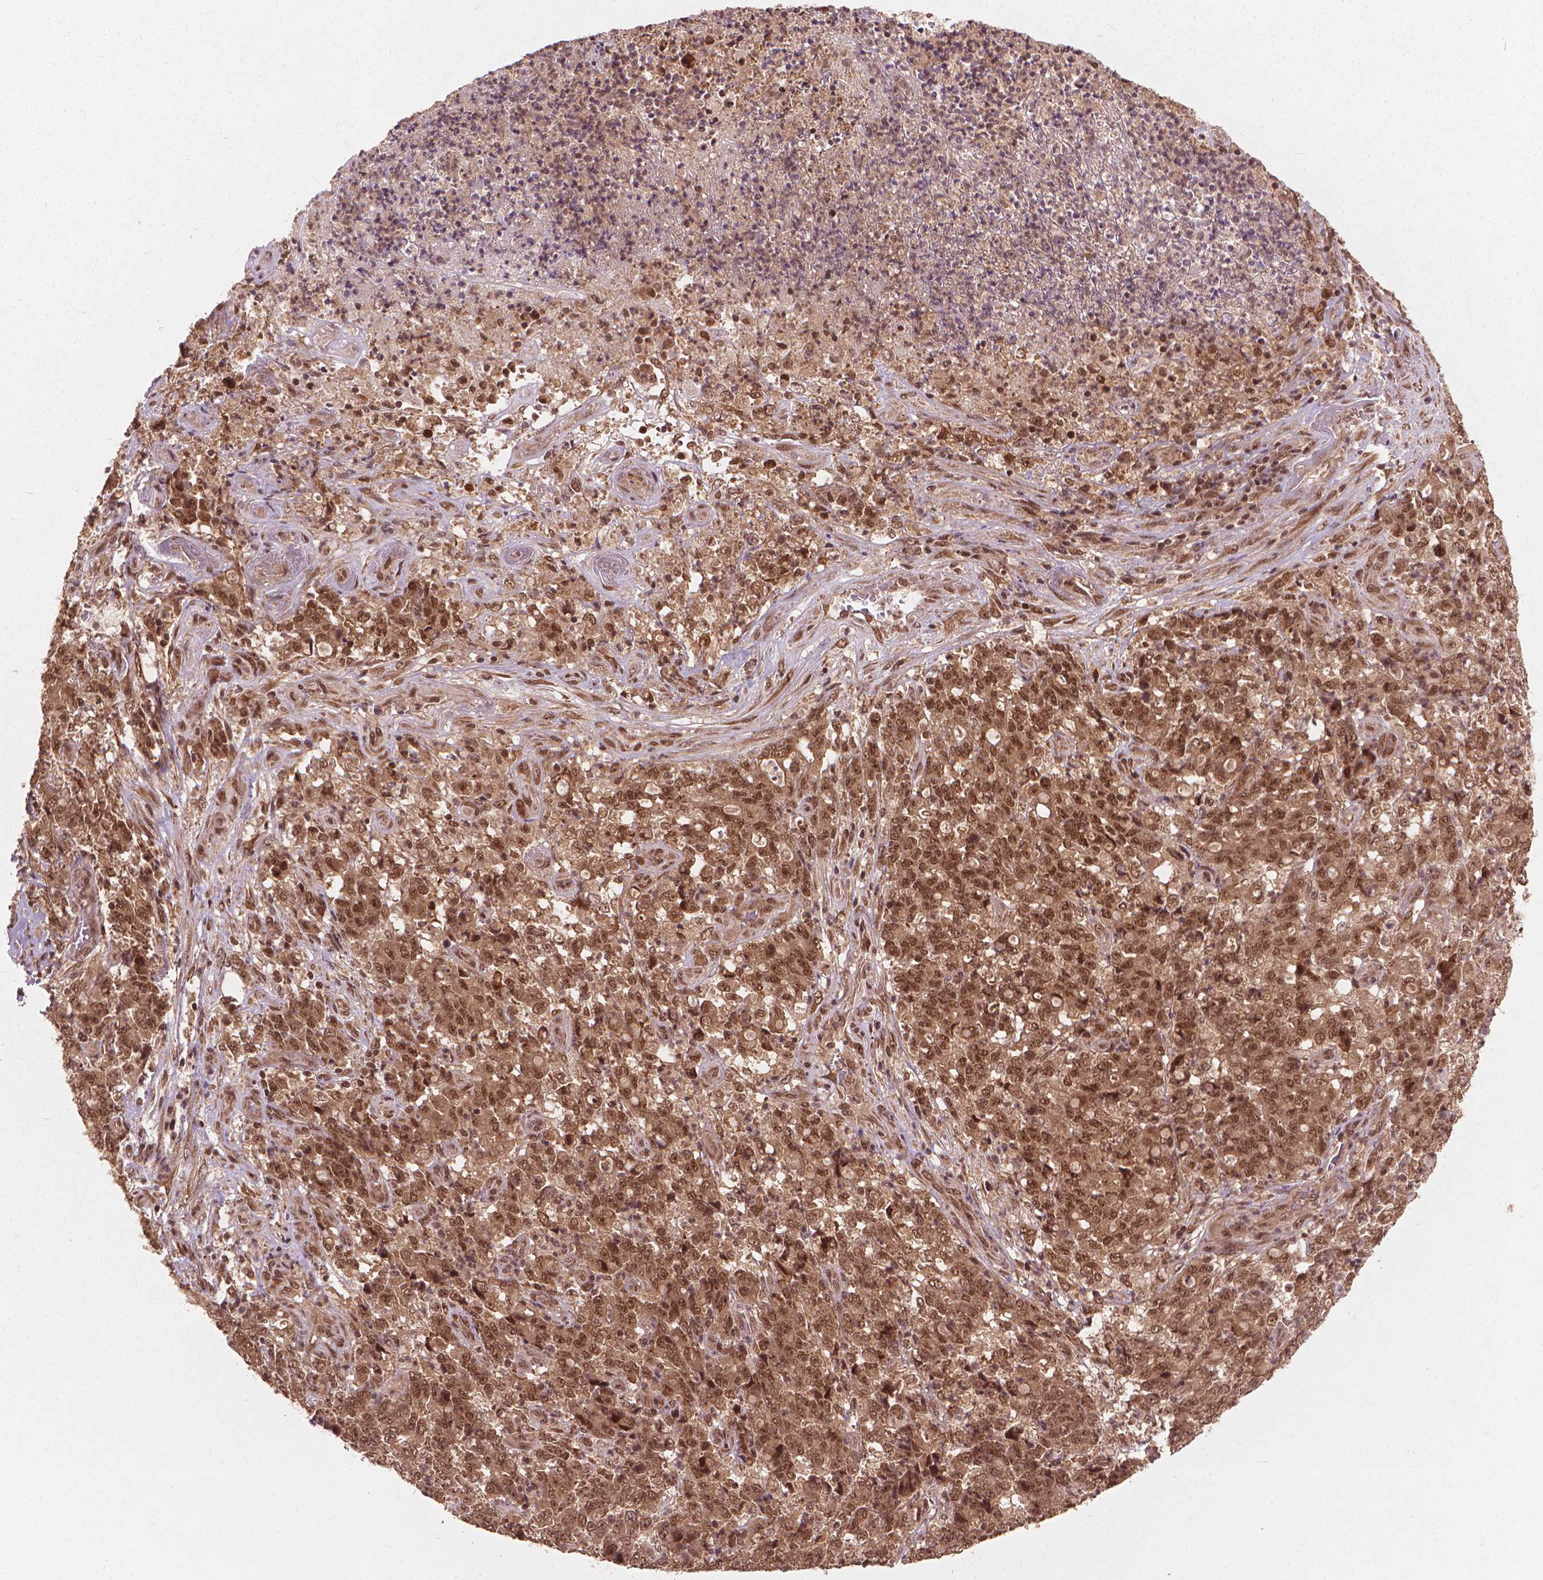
{"staining": {"intensity": "moderate", "quantity": ">75%", "location": "nuclear"}, "tissue": "stomach cancer", "cell_type": "Tumor cells", "image_type": "cancer", "snomed": [{"axis": "morphology", "description": "Adenocarcinoma, NOS"}, {"axis": "topography", "description": "Stomach, lower"}], "caption": "Stomach cancer stained for a protein (brown) reveals moderate nuclear positive staining in approximately >75% of tumor cells.", "gene": "SSU72", "patient": {"sex": "female", "age": 71}}